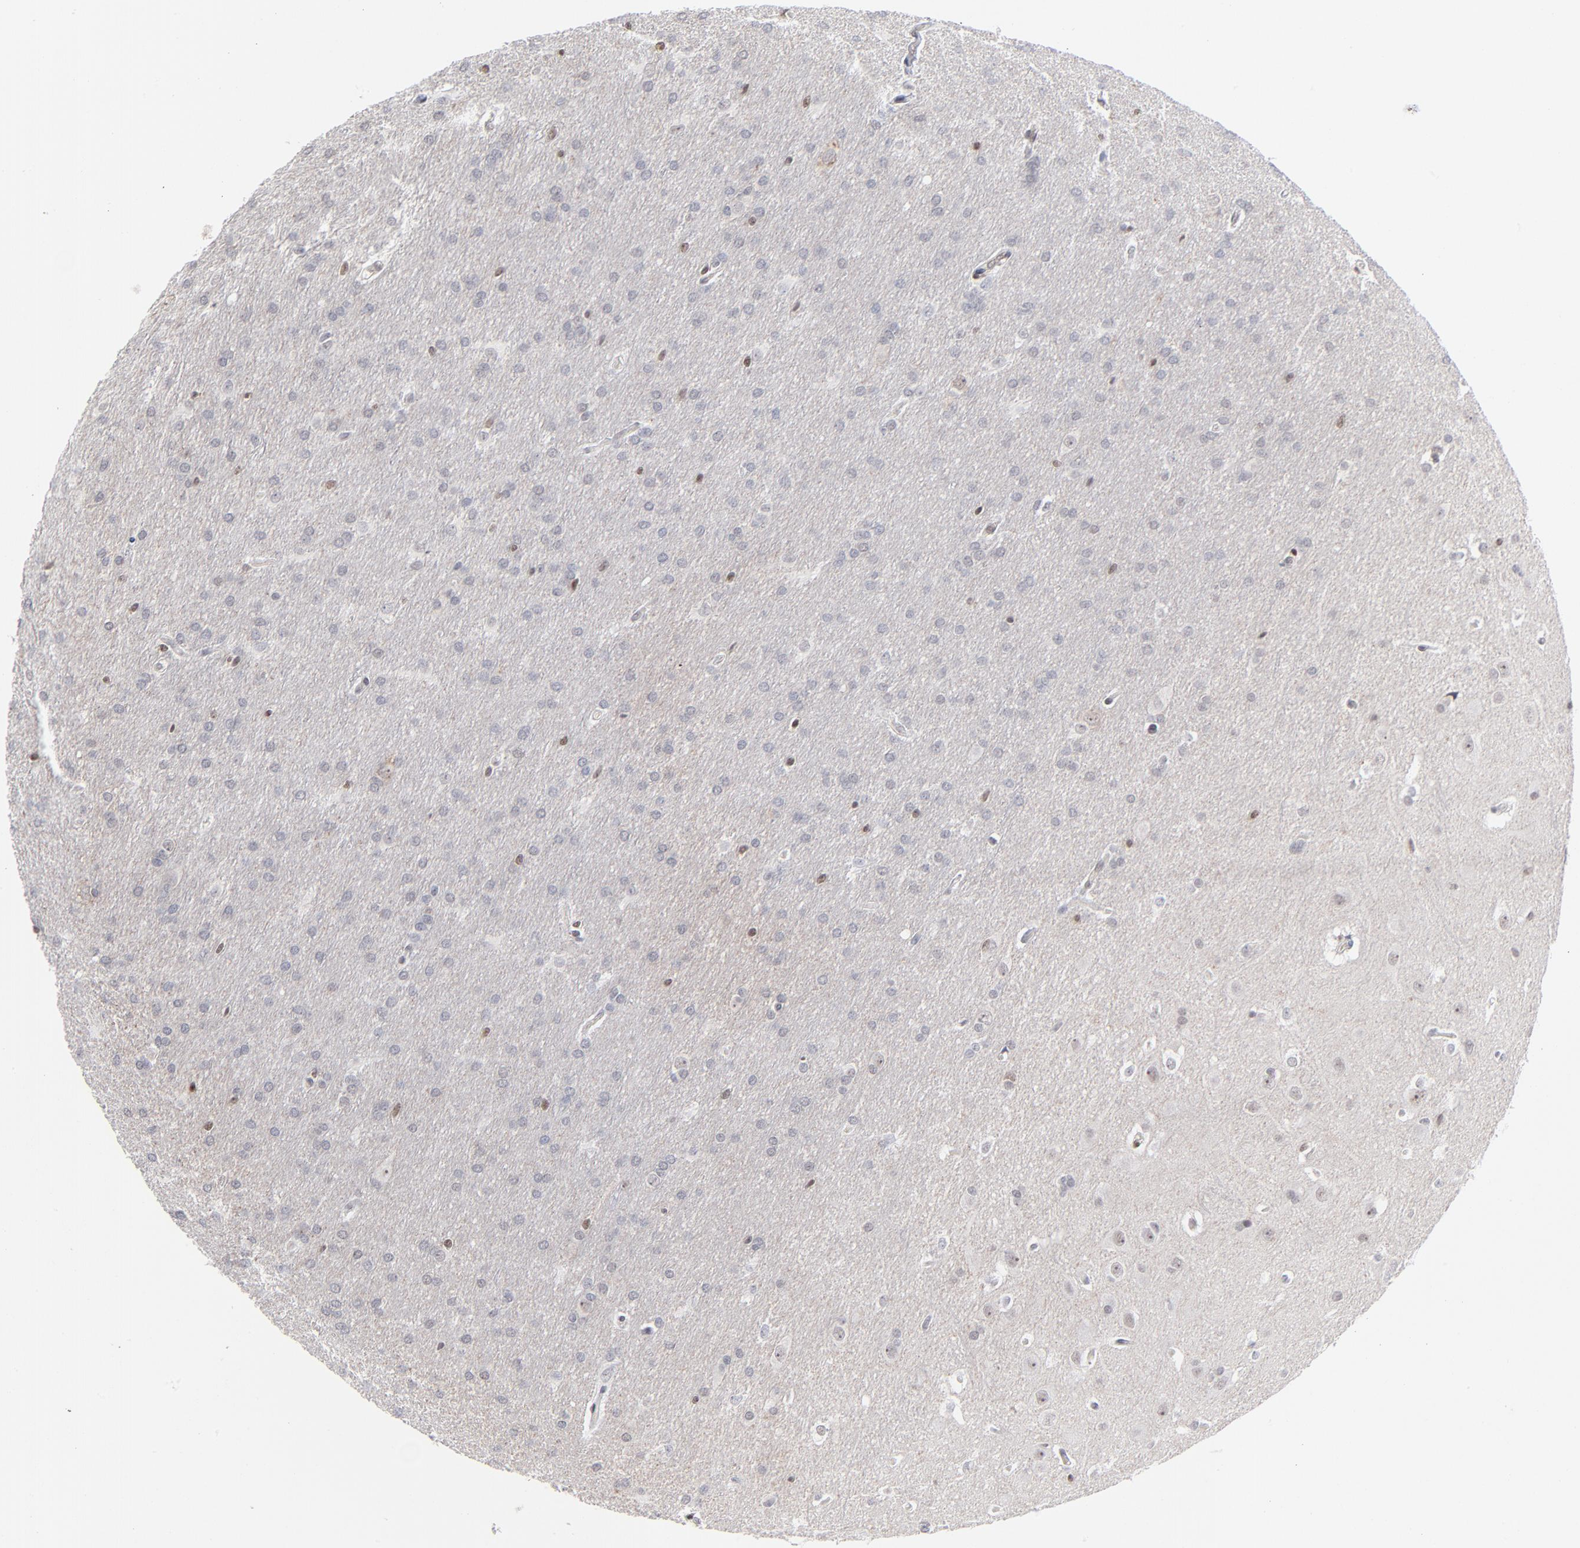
{"staining": {"intensity": "negative", "quantity": "none", "location": "none"}, "tissue": "glioma", "cell_type": "Tumor cells", "image_type": "cancer", "snomed": [{"axis": "morphology", "description": "Glioma, malignant, Low grade"}, {"axis": "topography", "description": "Brain"}], "caption": "Protein analysis of glioma reveals no significant staining in tumor cells.", "gene": "MAX", "patient": {"sex": "female", "age": 32}}